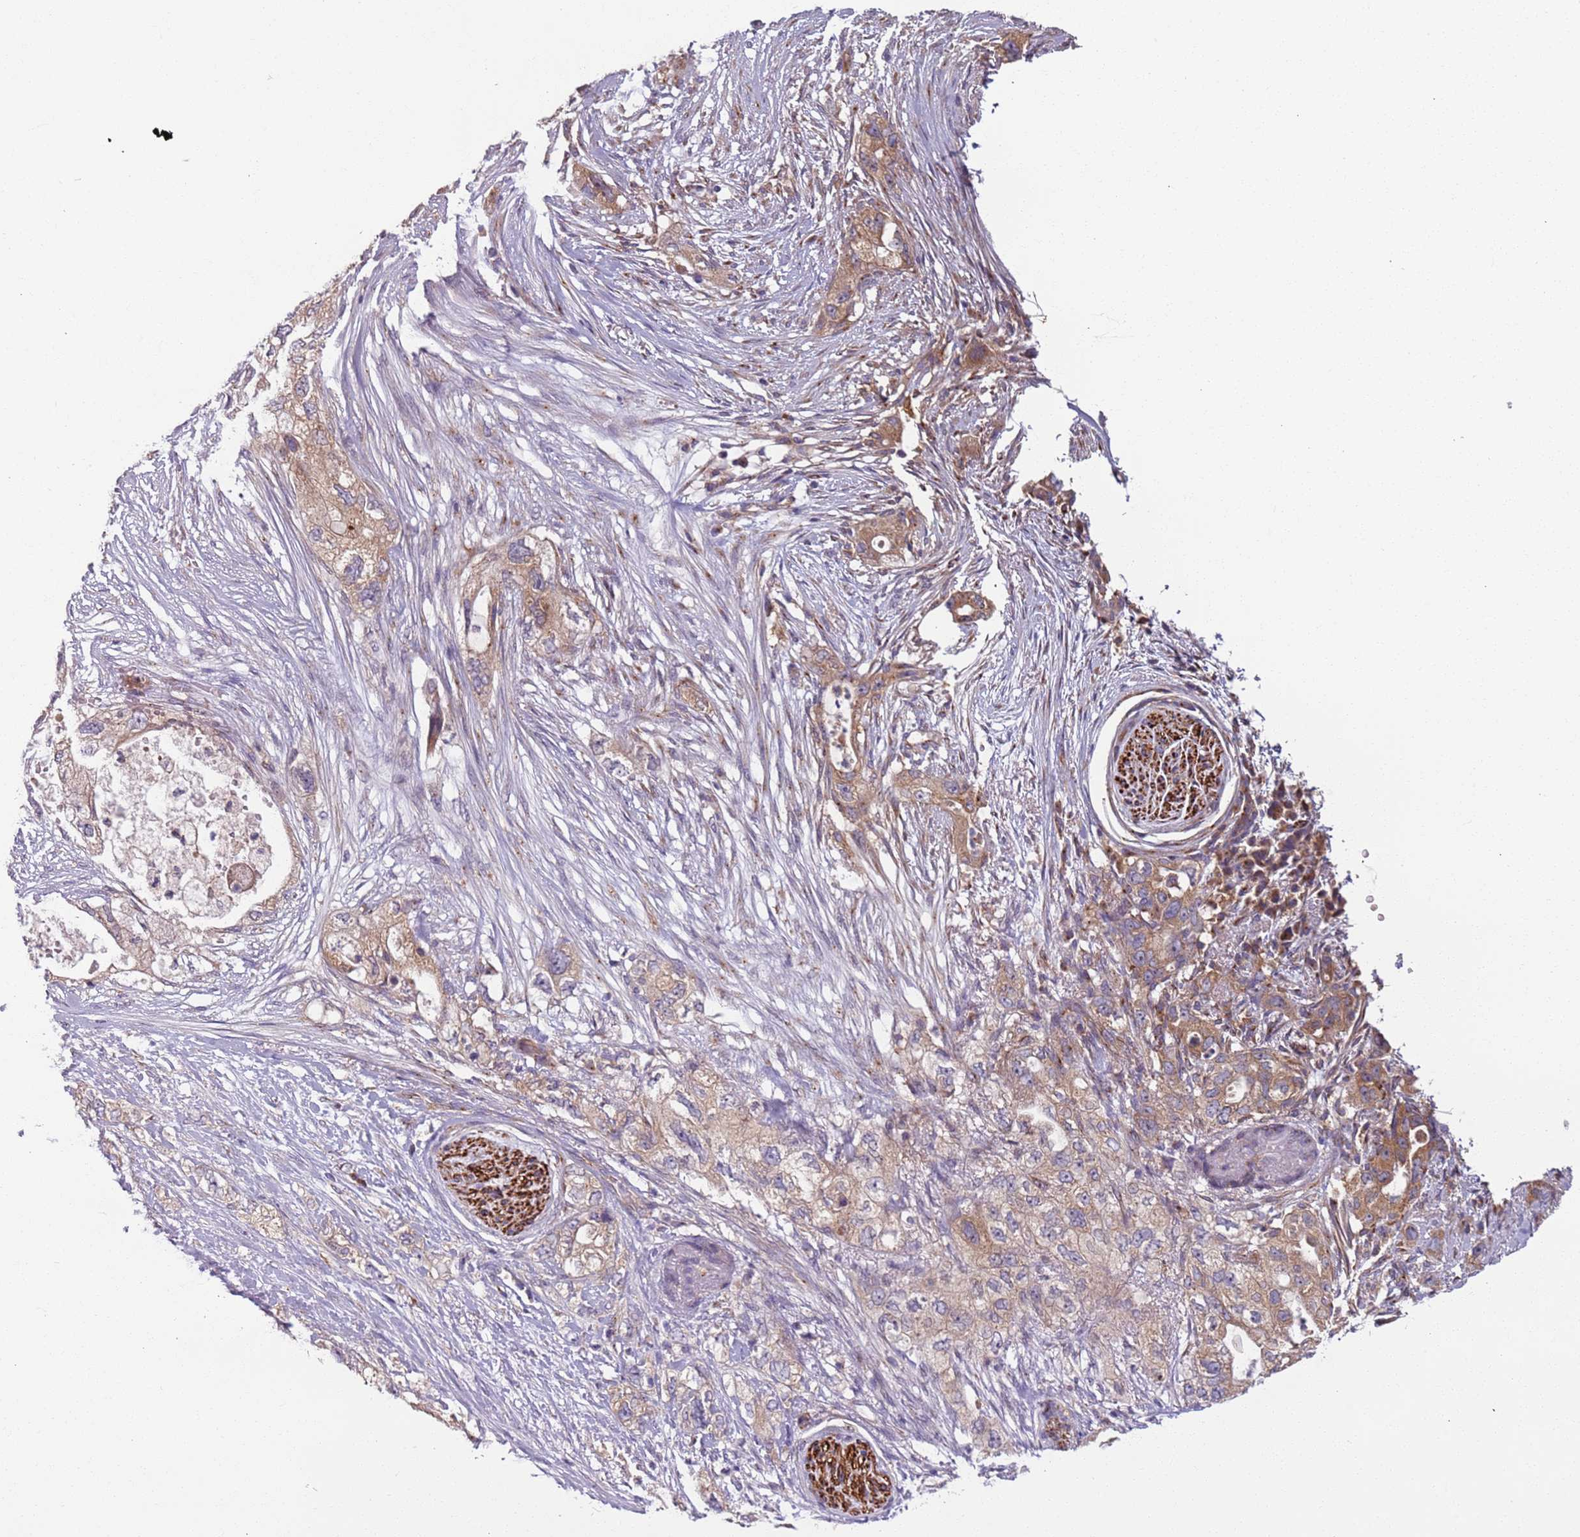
{"staining": {"intensity": "moderate", "quantity": ">75%", "location": "cytoplasmic/membranous"}, "tissue": "pancreatic cancer", "cell_type": "Tumor cells", "image_type": "cancer", "snomed": [{"axis": "morphology", "description": "Adenocarcinoma, NOS"}, {"axis": "topography", "description": "Pancreas"}], "caption": "This image reveals immunohistochemistry (IHC) staining of human pancreatic cancer, with medium moderate cytoplasmic/membranous staining in approximately >75% of tumor cells.", "gene": "AKTIP", "patient": {"sex": "female", "age": 73}}